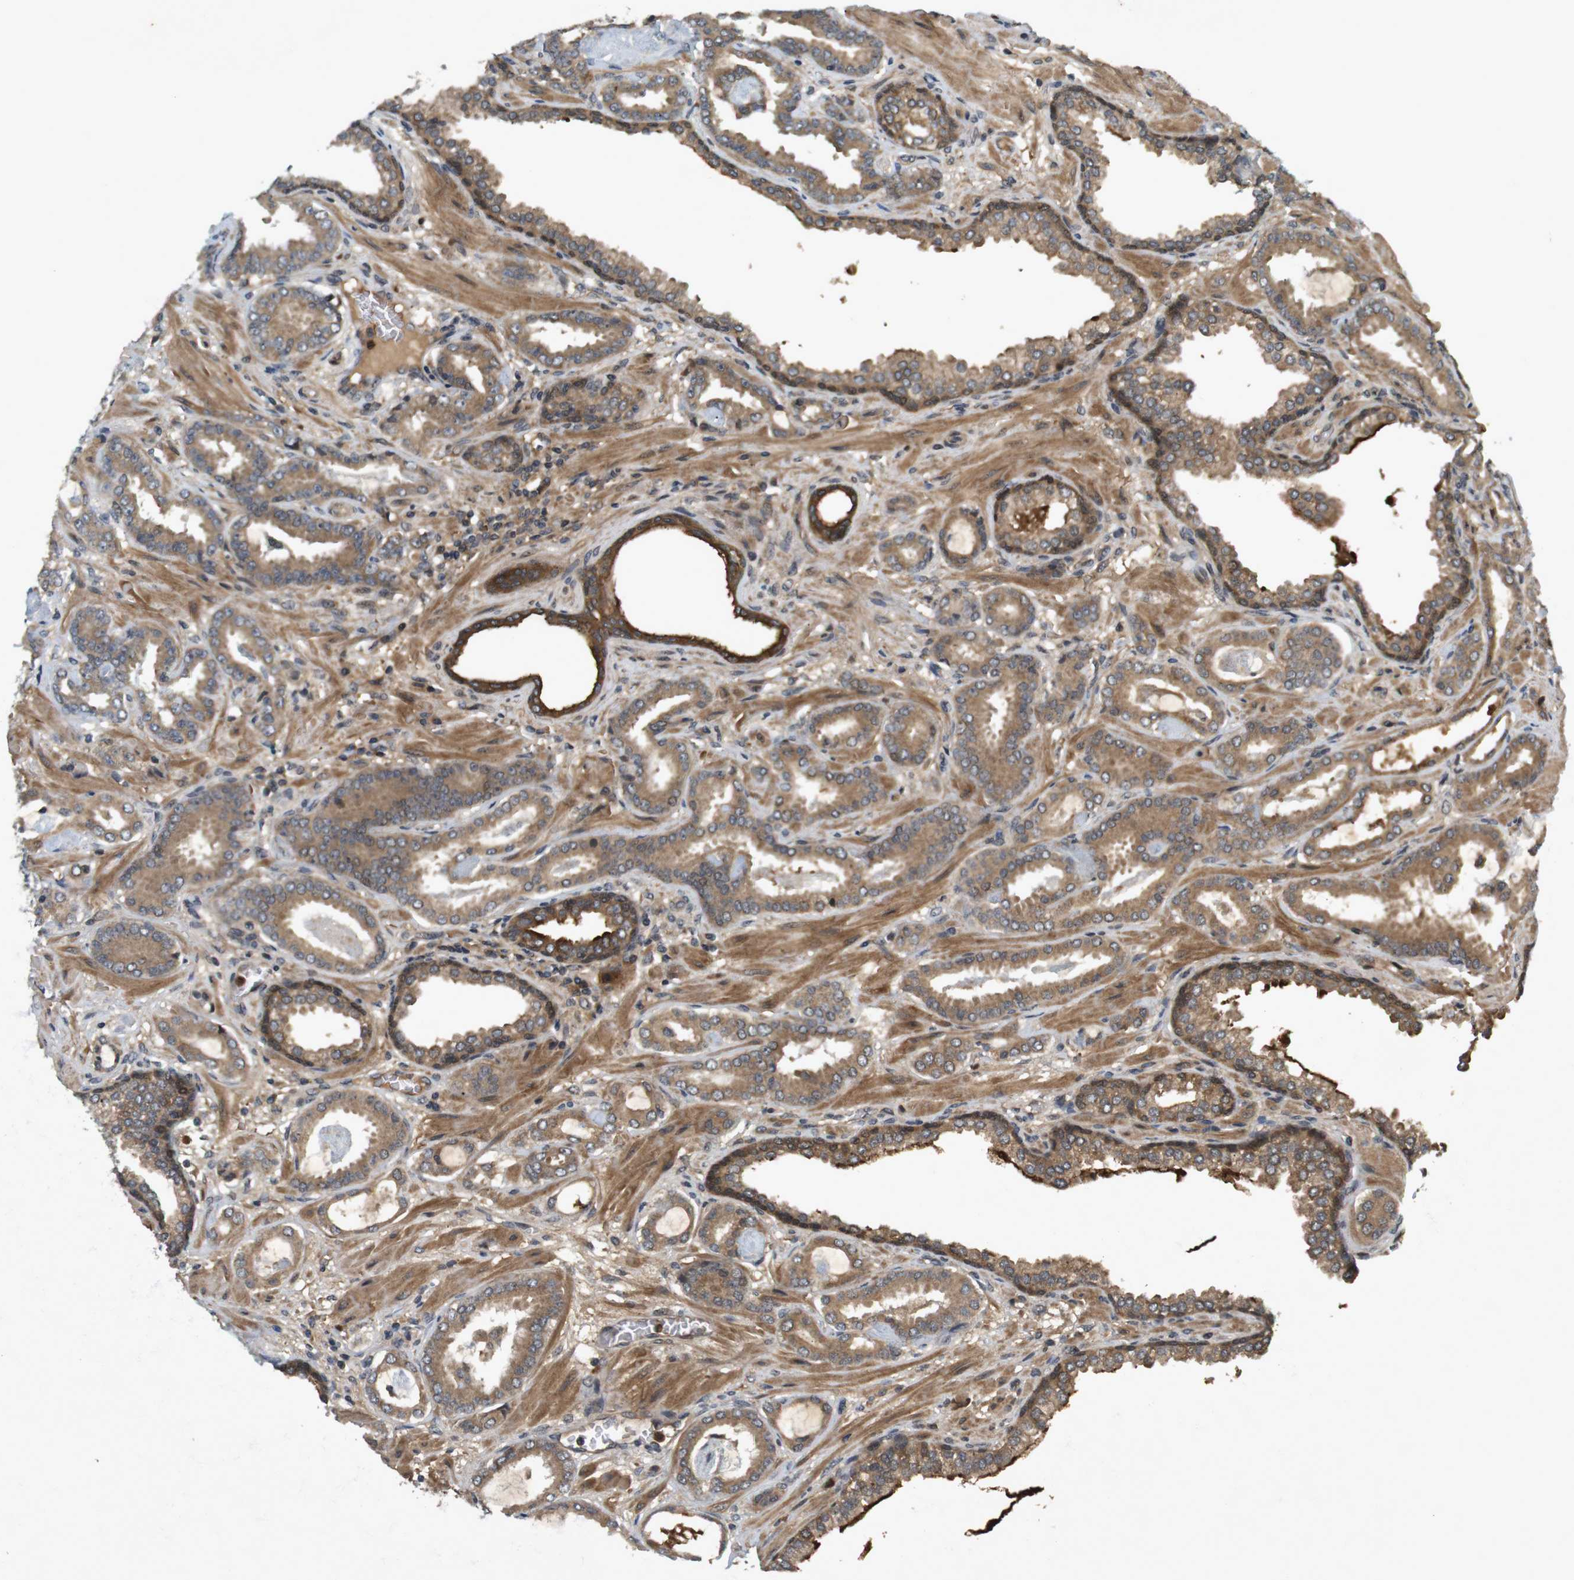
{"staining": {"intensity": "moderate", "quantity": ">75%", "location": "cytoplasmic/membranous"}, "tissue": "prostate cancer", "cell_type": "Tumor cells", "image_type": "cancer", "snomed": [{"axis": "morphology", "description": "Adenocarcinoma, Low grade"}, {"axis": "topography", "description": "Prostate"}], "caption": "Prostate cancer was stained to show a protein in brown. There is medium levels of moderate cytoplasmic/membranous expression in approximately >75% of tumor cells.", "gene": "NFKBIE", "patient": {"sex": "male", "age": 53}}